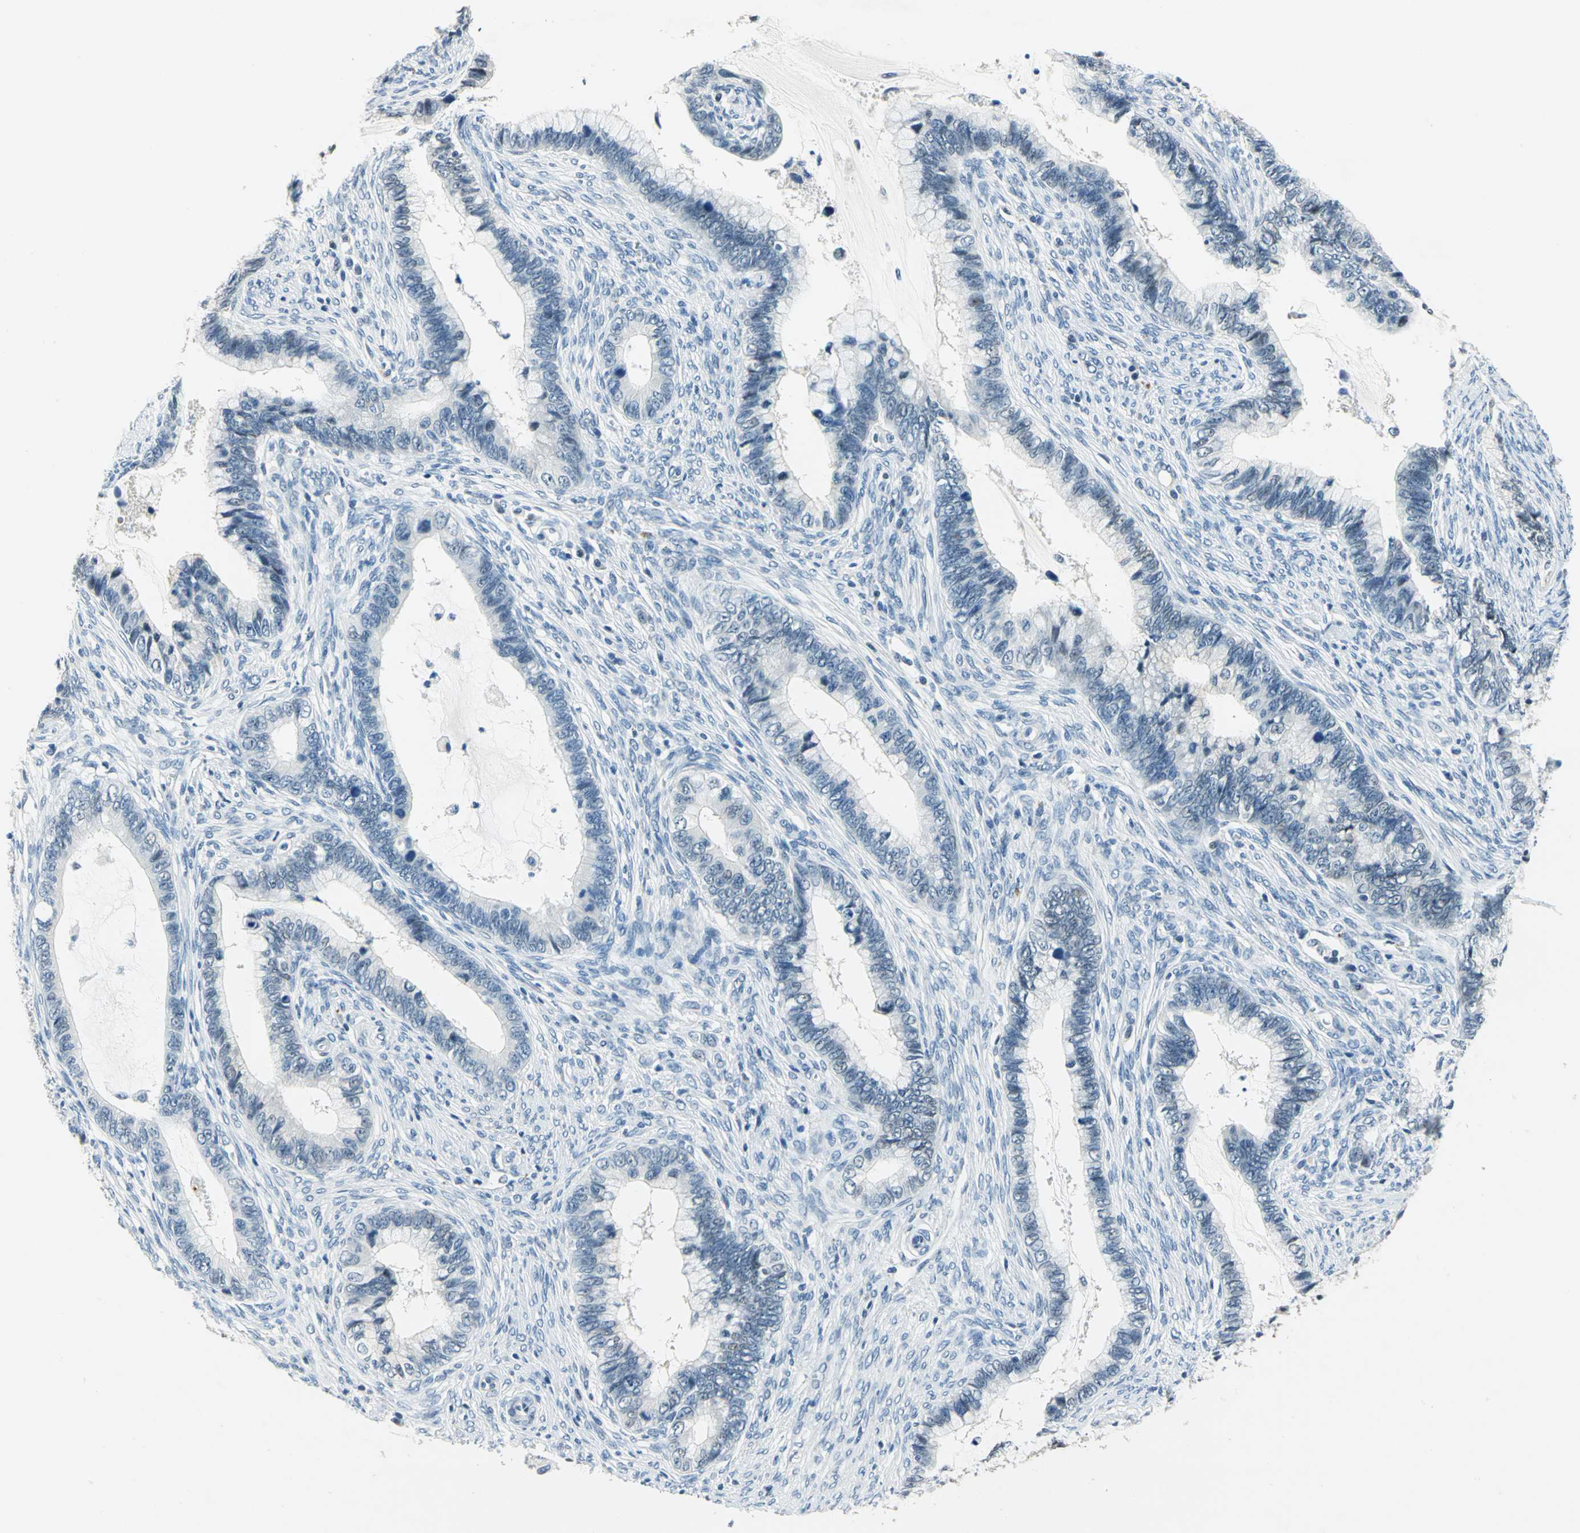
{"staining": {"intensity": "negative", "quantity": "none", "location": "none"}, "tissue": "cervical cancer", "cell_type": "Tumor cells", "image_type": "cancer", "snomed": [{"axis": "morphology", "description": "Adenocarcinoma, NOS"}, {"axis": "topography", "description": "Cervix"}], "caption": "Tumor cells show no significant expression in cervical cancer.", "gene": "RAD17", "patient": {"sex": "female", "age": 44}}